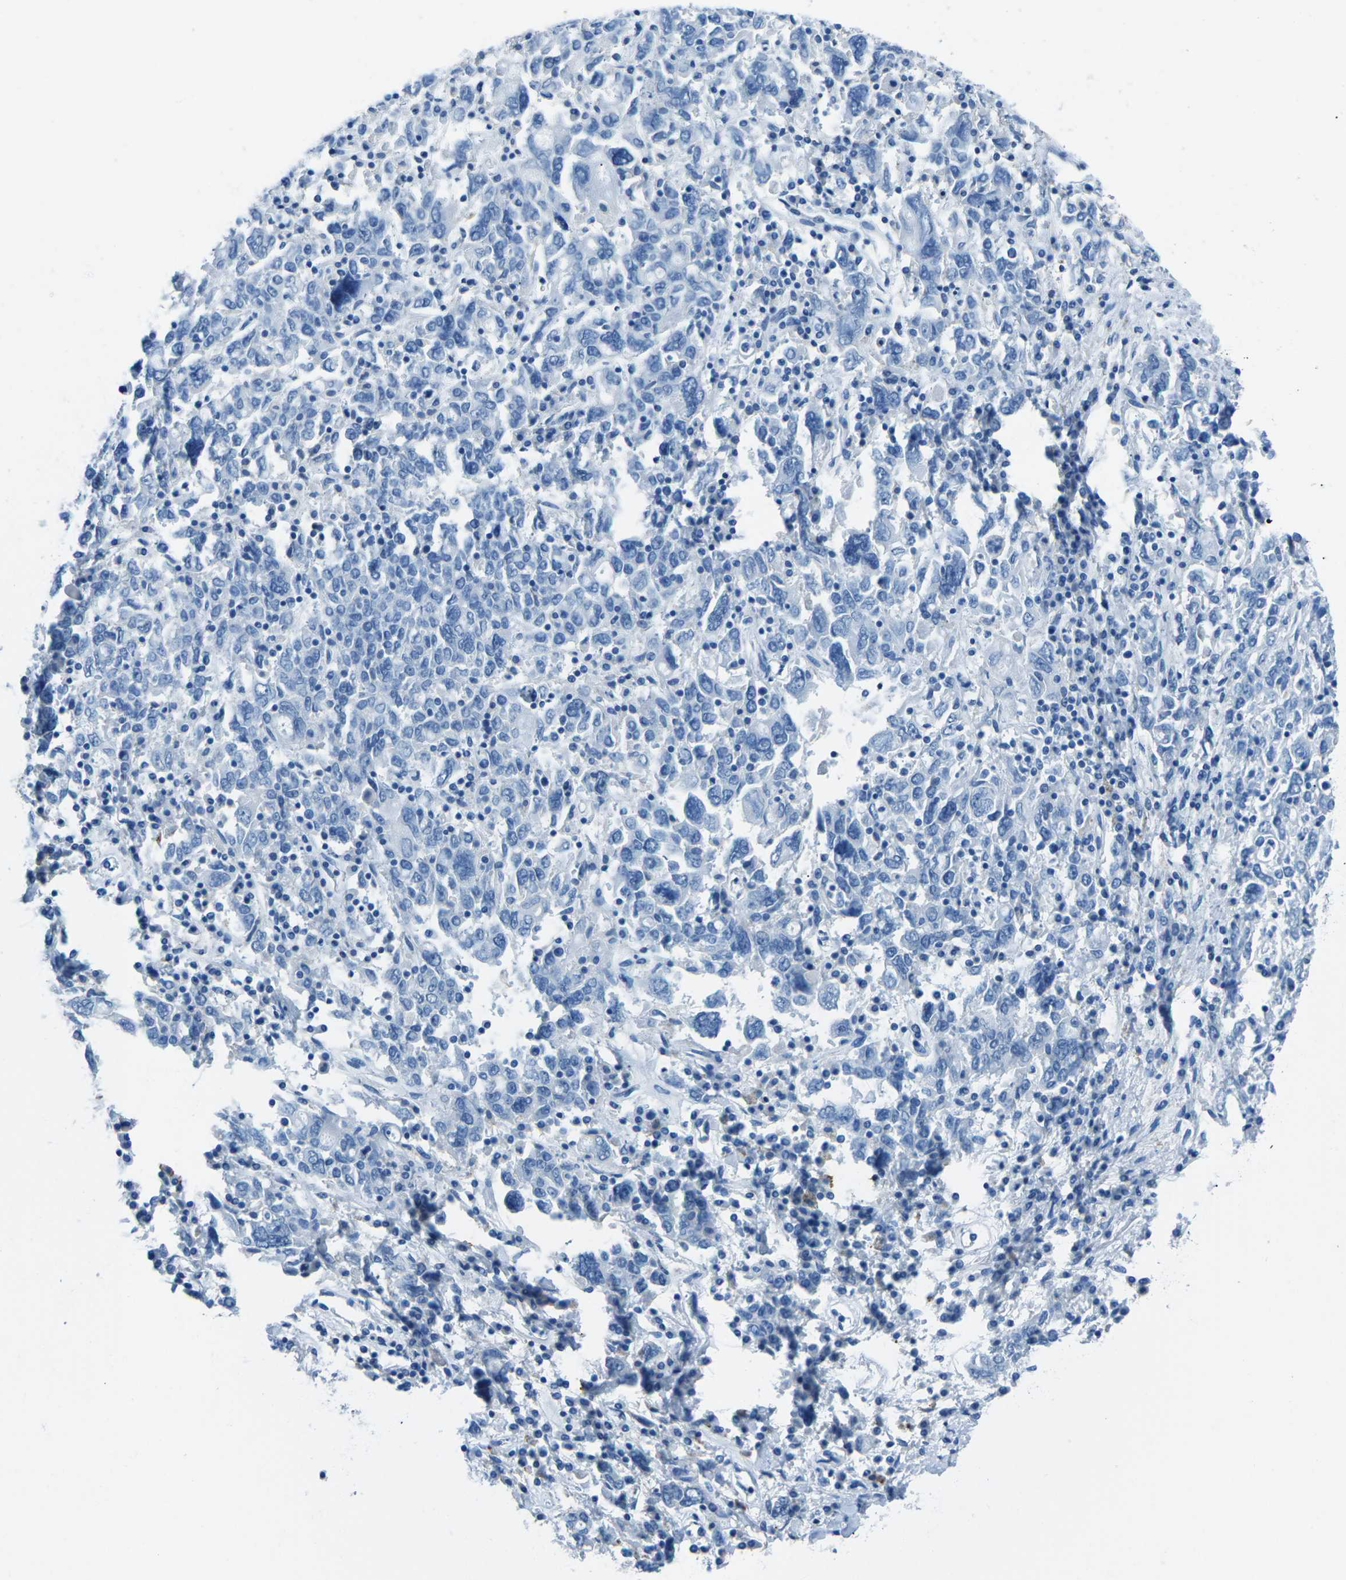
{"staining": {"intensity": "negative", "quantity": "none", "location": "none"}, "tissue": "ovarian cancer", "cell_type": "Tumor cells", "image_type": "cancer", "snomed": [{"axis": "morphology", "description": "Carcinoma, endometroid"}, {"axis": "topography", "description": "Ovary"}], "caption": "IHC of ovarian cancer shows no expression in tumor cells. (Brightfield microscopy of DAB (3,3'-diaminobenzidine) immunohistochemistry (IHC) at high magnification).", "gene": "MYH8", "patient": {"sex": "female", "age": 62}}